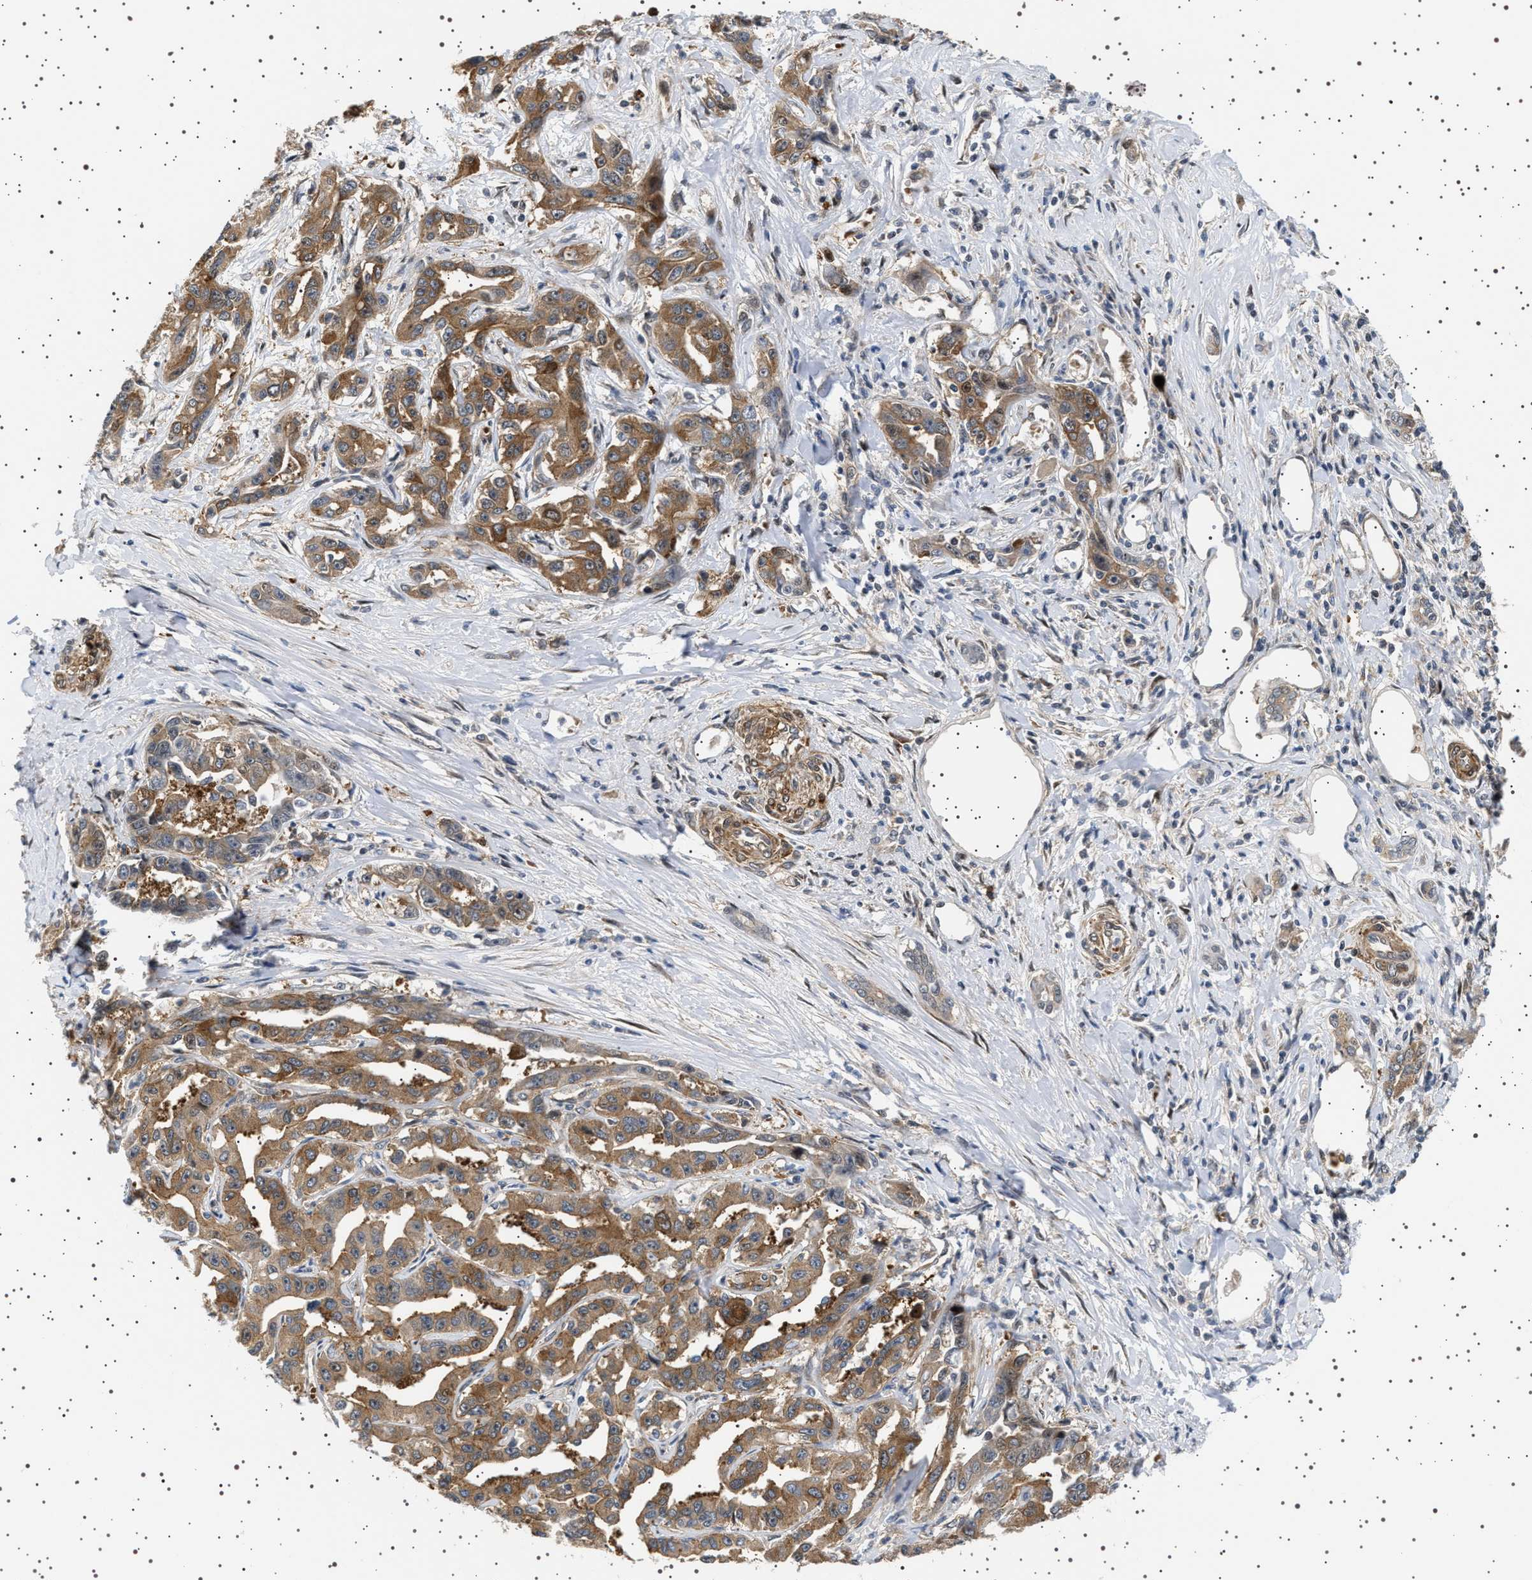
{"staining": {"intensity": "moderate", "quantity": ">75%", "location": "cytoplasmic/membranous"}, "tissue": "liver cancer", "cell_type": "Tumor cells", "image_type": "cancer", "snomed": [{"axis": "morphology", "description": "Cholangiocarcinoma"}, {"axis": "topography", "description": "Liver"}], "caption": "Protein expression analysis of human liver cholangiocarcinoma reveals moderate cytoplasmic/membranous expression in about >75% of tumor cells. The staining was performed using DAB (3,3'-diaminobenzidine) to visualize the protein expression in brown, while the nuclei were stained in blue with hematoxylin (Magnification: 20x).", "gene": "BAG3", "patient": {"sex": "male", "age": 59}}